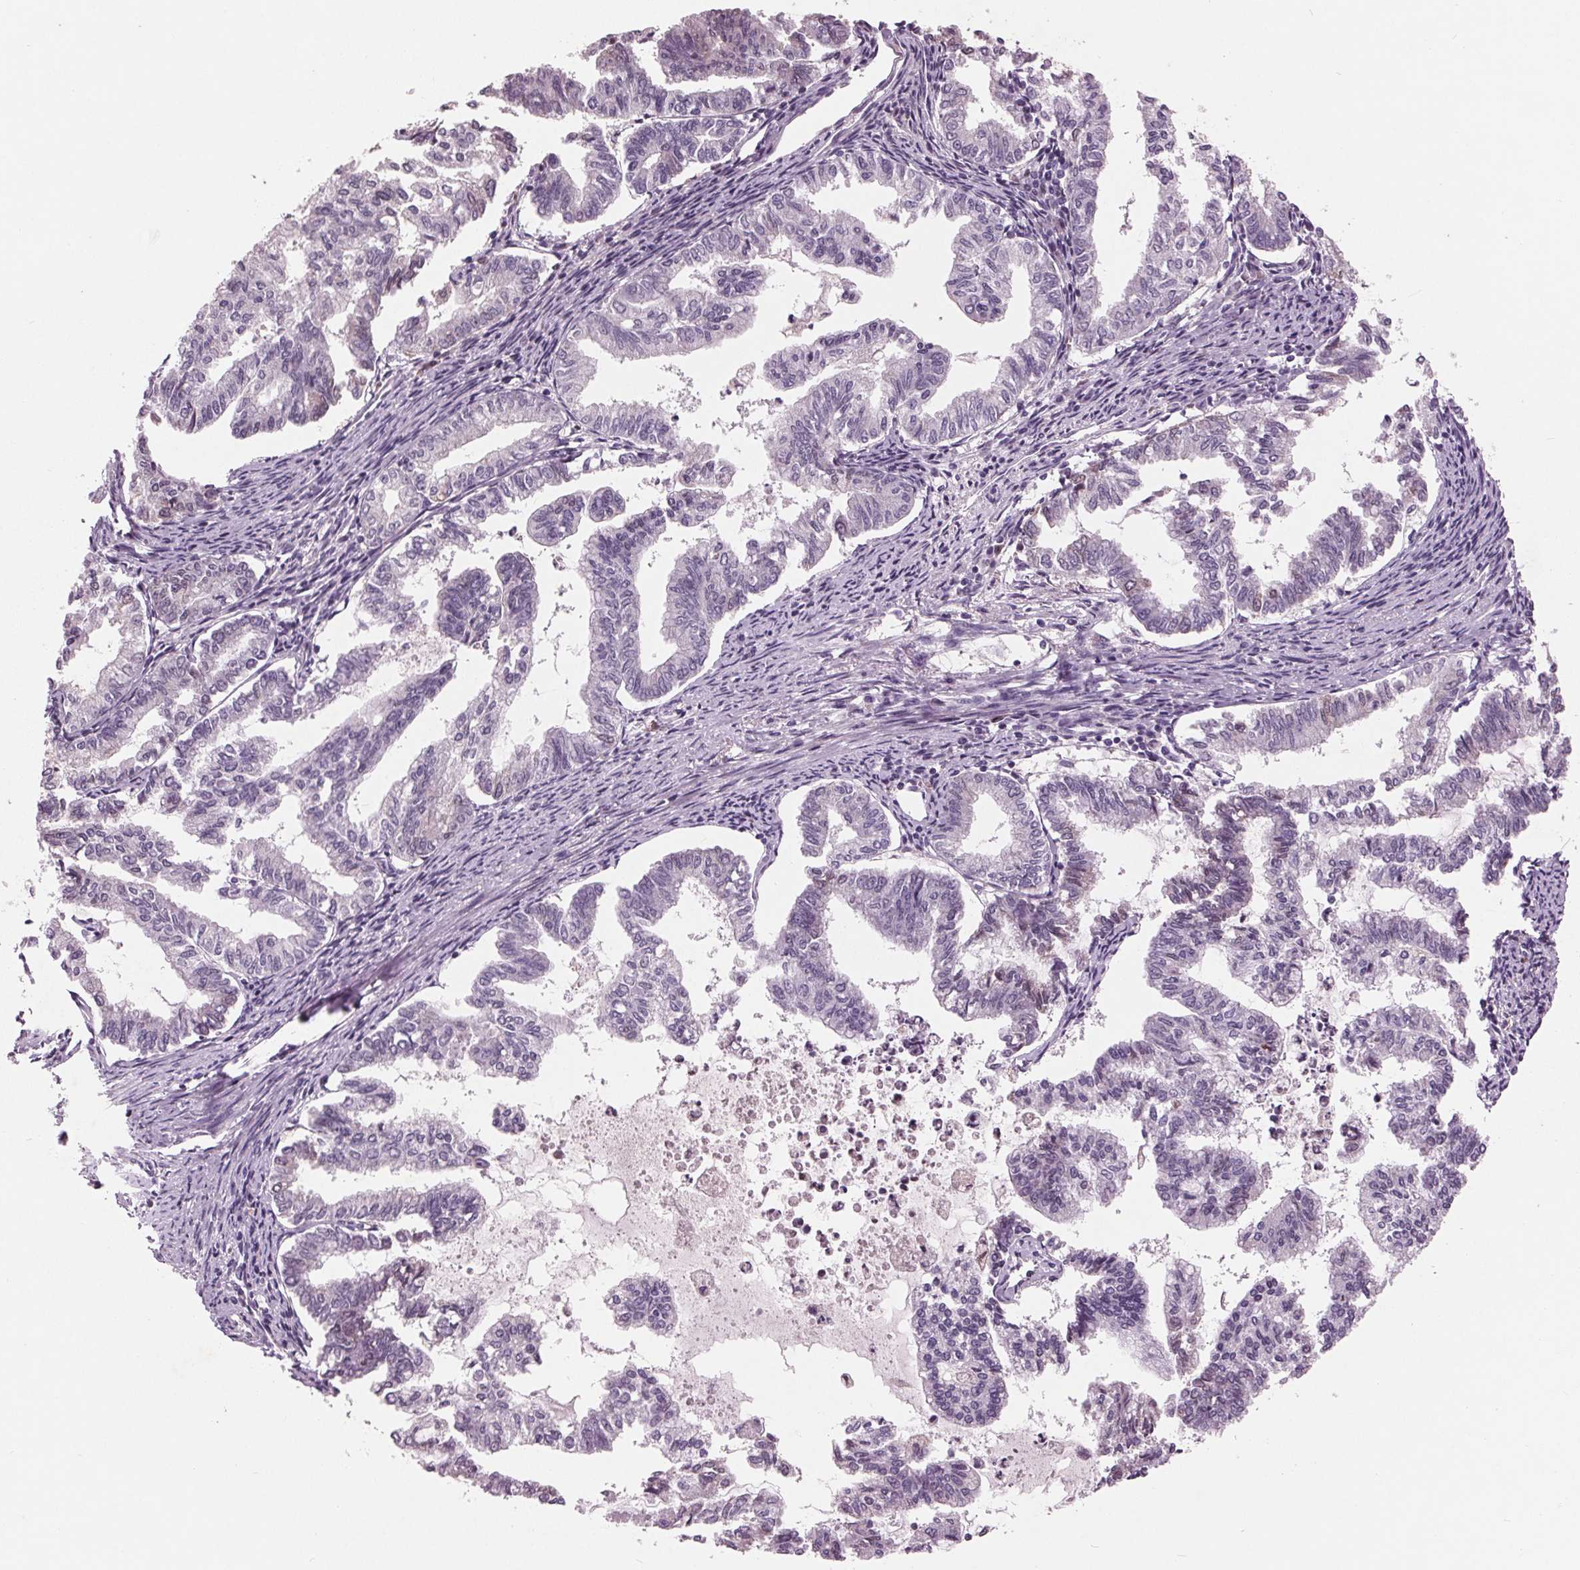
{"staining": {"intensity": "negative", "quantity": "none", "location": "none"}, "tissue": "endometrial cancer", "cell_type": "Tumor cells", "image_type": "cancer", "snomed": [{"axis": "morphology", "description": "Adenocarcinoma, NOS"}, {"axis": "topography", "description": "Endometrium"}], "caption": "The image shows no staining of tumor cells in endometrial cancer.", "gene": "C6", "patient": {"sex": "female", "age": 79}}